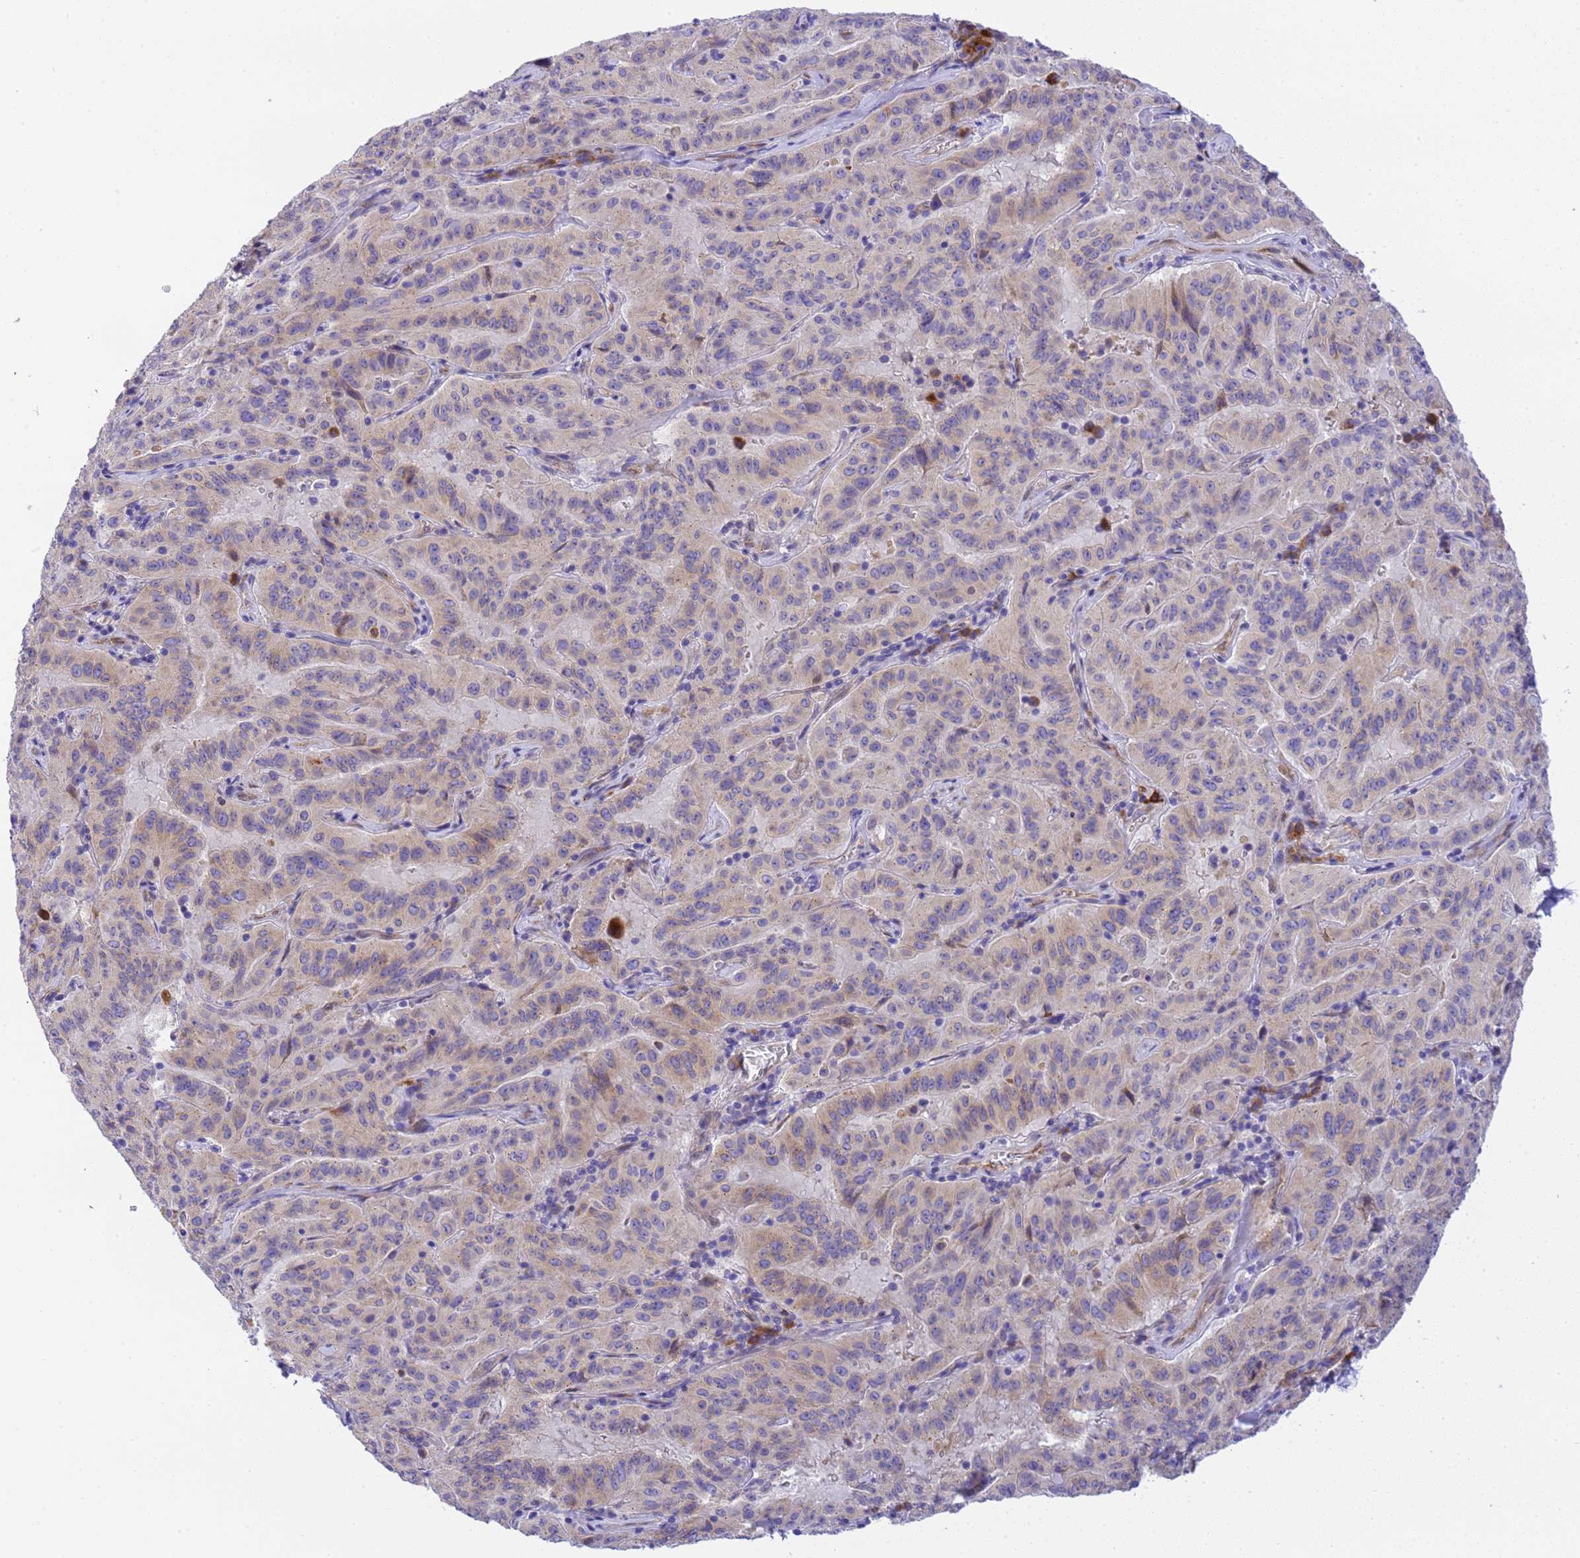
{"staining": {"intensity": "weak", "quantity": "25%-75%", "location": "cytoplasmic/membranous"}, "tissue": "pancreatic cancer", "cell_type": "Tumor cells", "image_type": "cancer", "snomed": [{"axis": "morphology", "description": "Adenocarcinoma, NOS"}, {"axis": "topography", "description": "Pancreas"}], "caption": "Human pancreatic cancer stained with a protein marker demonstrates weak staining in tumor cells.", "gene": "RHBDD3", "patient": {"sex": "male", "age": 63}}